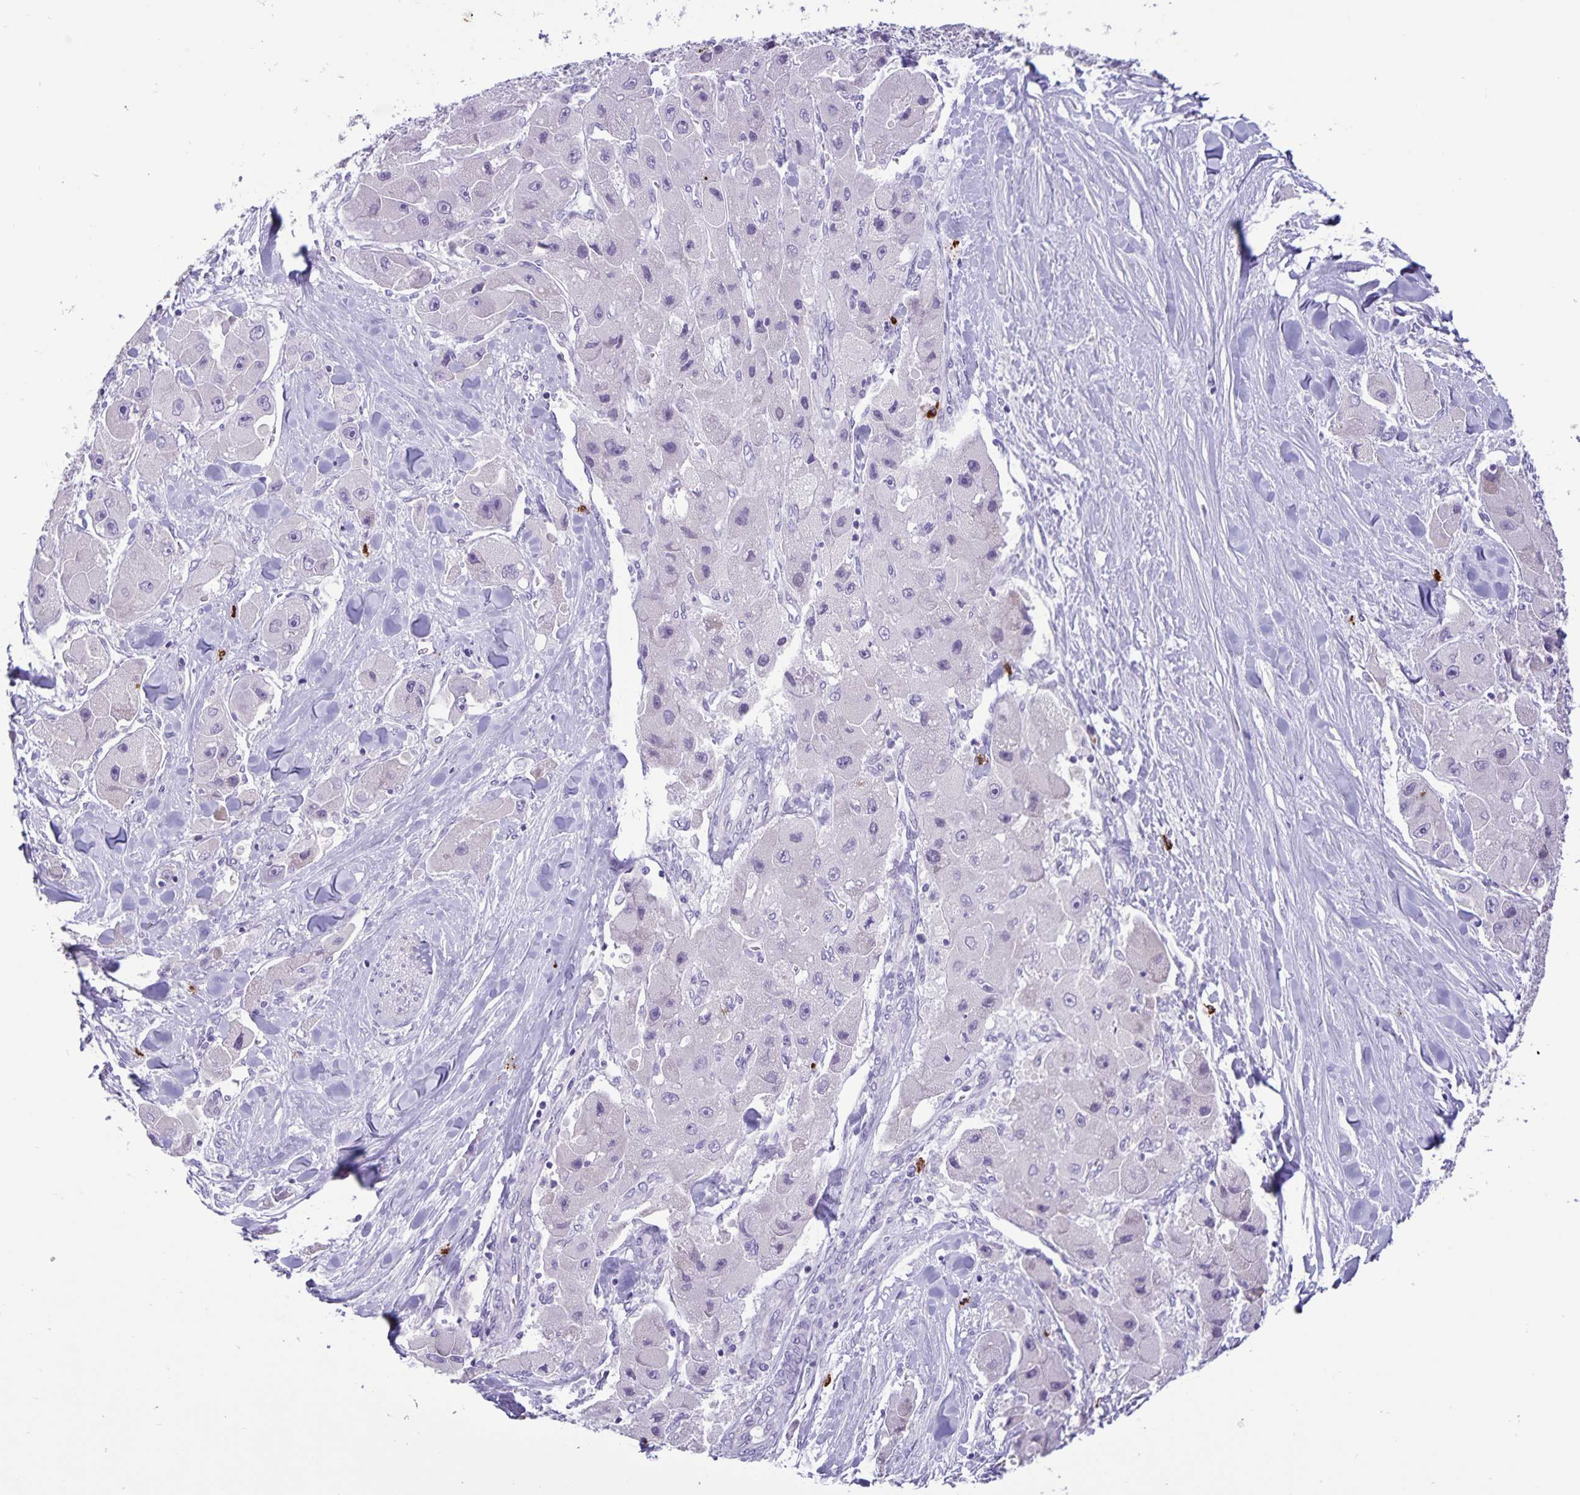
{"staining": {"intensity": "negative", "quantity": "none", "location": "none"}, "tissue": "liver cancer", "cell_type": "Tumor cells", "image_type": "cancer", "snomed": [{"axis": "morphology", "description": "Carcinoma, Hepatocellular, NOS"}, {"axis": "topography", "description": "Liver"}], "caption": "This micrograph is of liver cancer (hepatocellular carcinoma) stained with IHC to label a protein in brown with the nuclei are counter-stained blue. There is no staining in tumor cells.", "gene": "IBTK", "patient": {"sex": "male", "age": 24}}